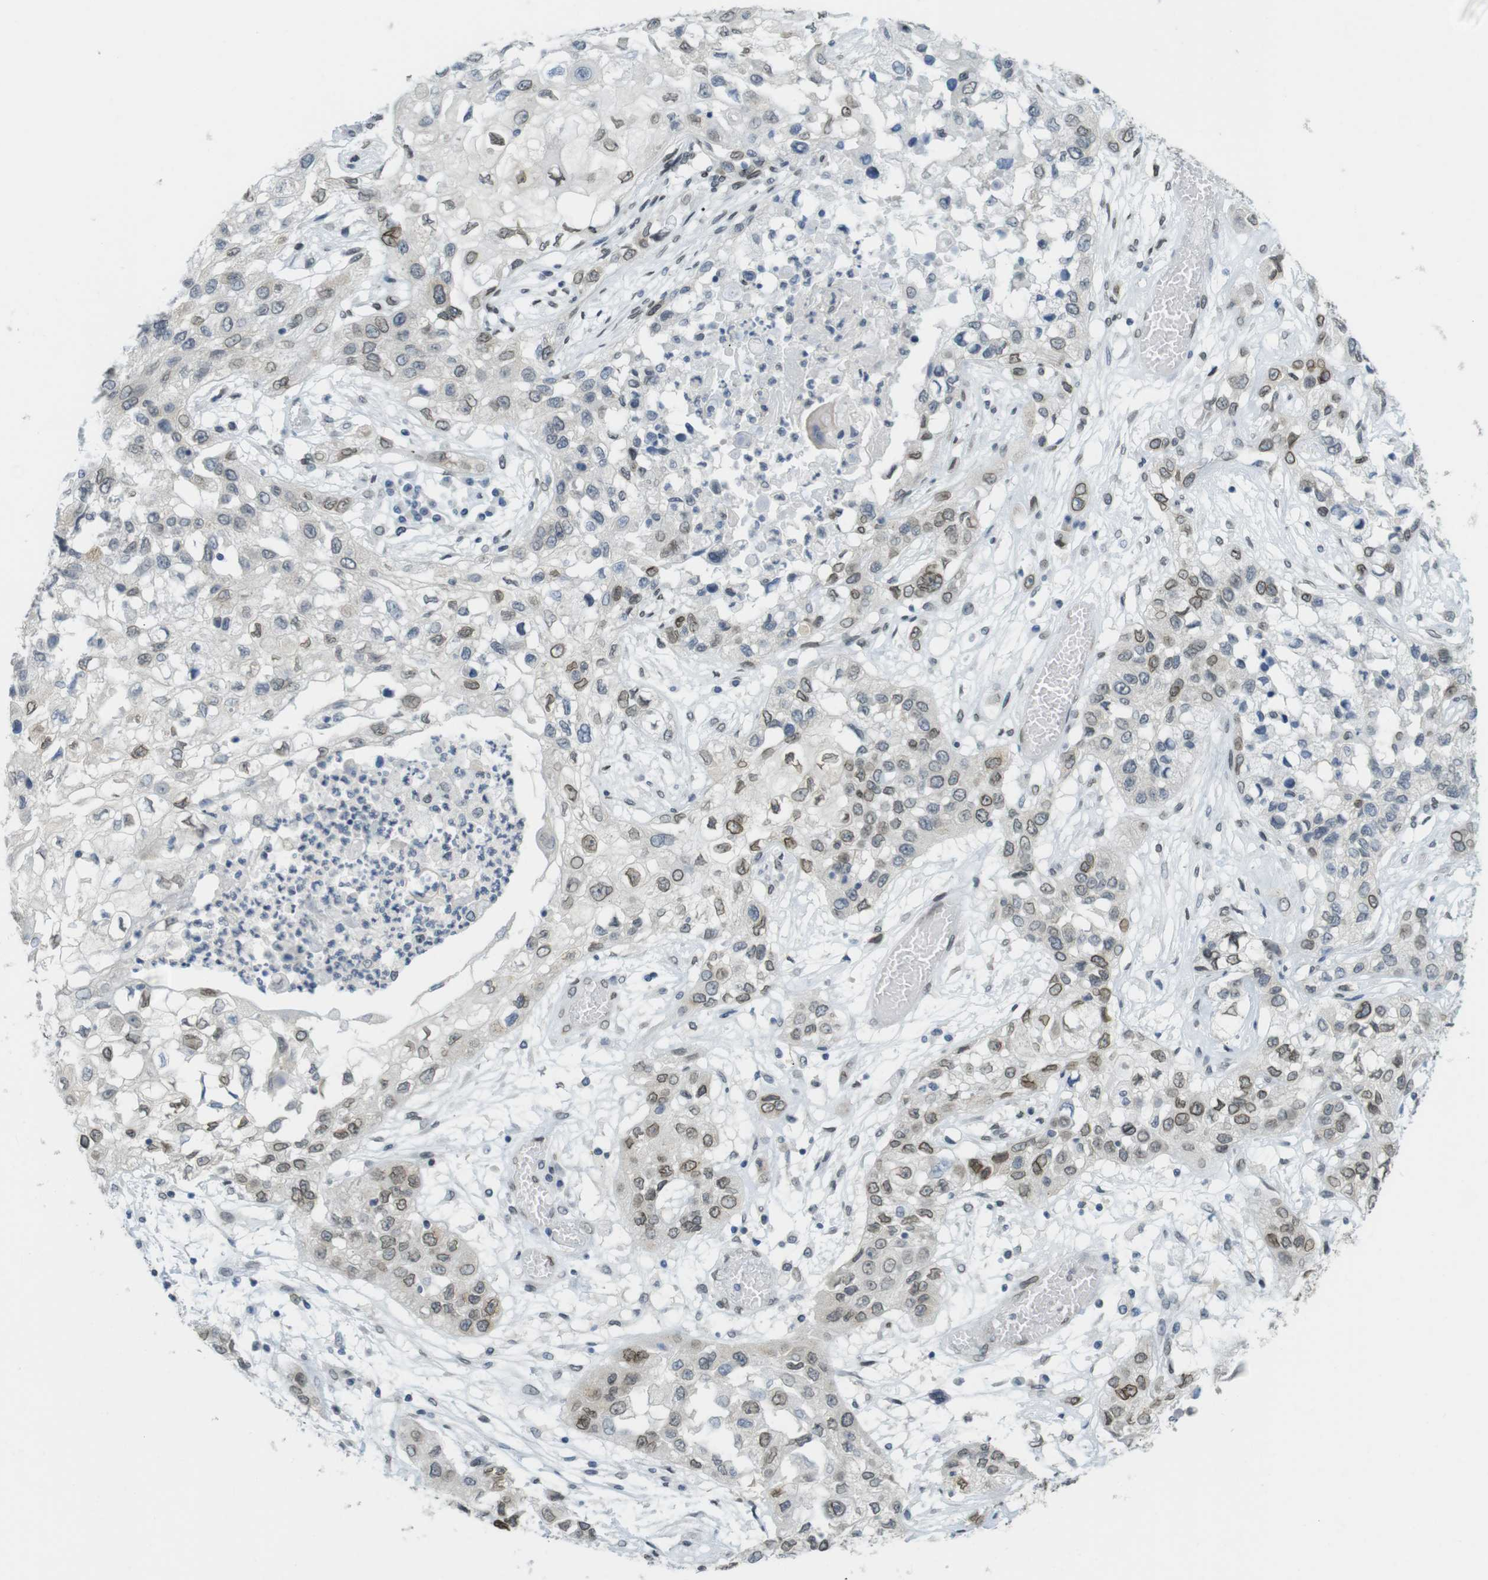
{"staining": {"intensity": "moderate", "quantity": ">75%", "location": "cytoplasmic/membranous,nuclear"}, "tissue": "lung cancer", "cell_type": "Tumor cells", "image_type": "cancer", "snomed": [{"axis": "morphology", "description": "Squamous cell carcinoma, NOS"}, {"axis": "topography", "description": "Lung"}], "caption": "Brown immunohistochemical staining in human lung cancer (squamous cell carcinoma) exhibits moderate cytoplasmic/membranous and nuclear staining in approximately >75% of tumor cells. Using DAB (3,3'-diaminobenzidine) (brown) and hematoxylin (blue) stains, captured at high magnification using brightfield microscopy.", "gene": "ARL6IP6", "patient": {"sex": "male", "age": 71}}